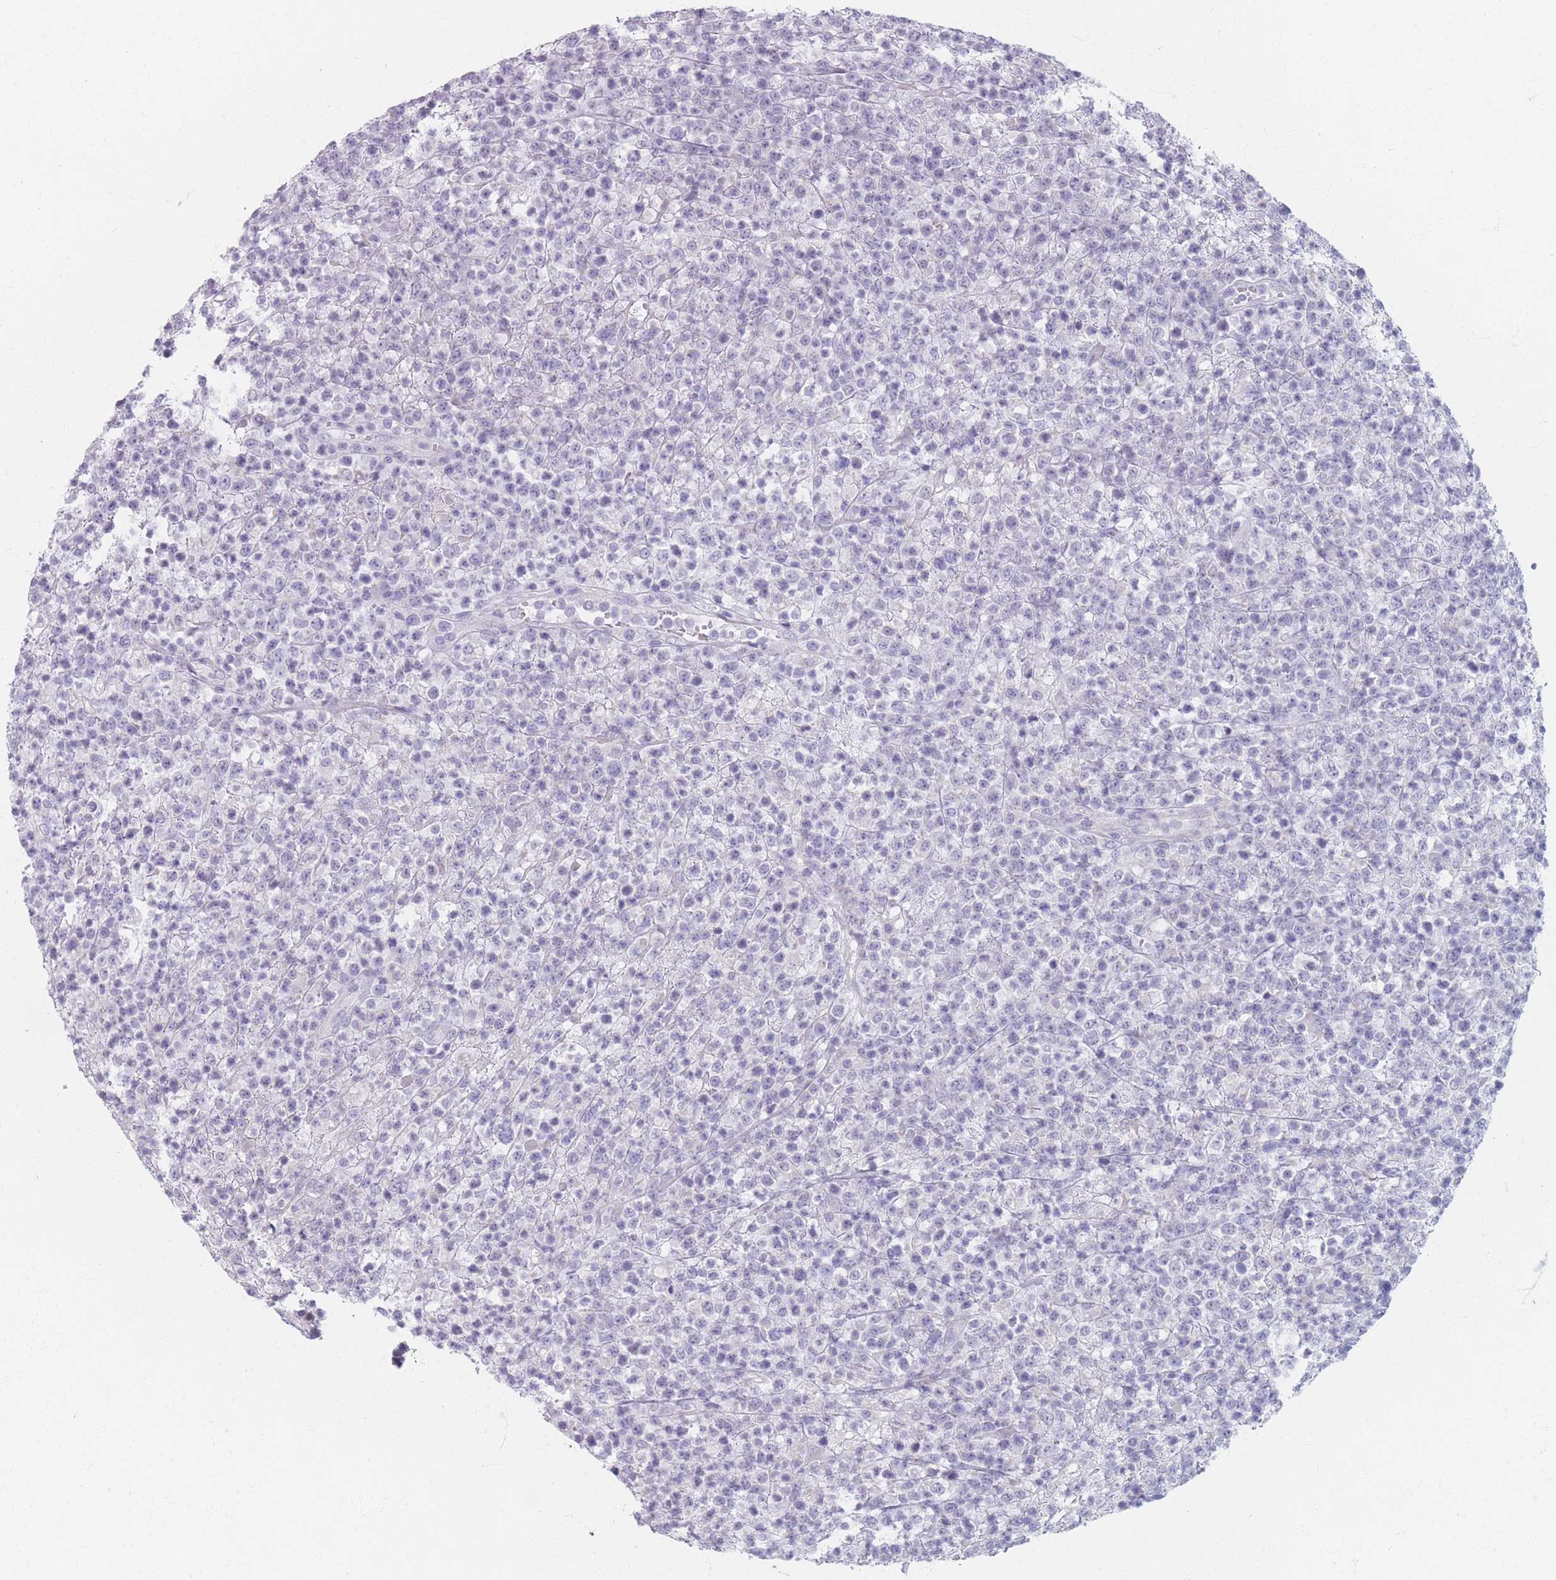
{"staining": {"intensity": "negative", "quantity": "none", "location": "none"}, "tissue": "lymphoma", "cell_type": "Tumor cells", "image_type": "cancer", "snomed": [{"axis": "morphology", "description": "Malignant lymphoma, non-Hodgkin's type, High grade"}, {"axis": "topography", "description": "Colon"}], "caption": "Image shows no protein expression in tumor cells of lymphoma tissue.", "gene": "PIGM", "patient": {"sex": "female", "age": 53}}